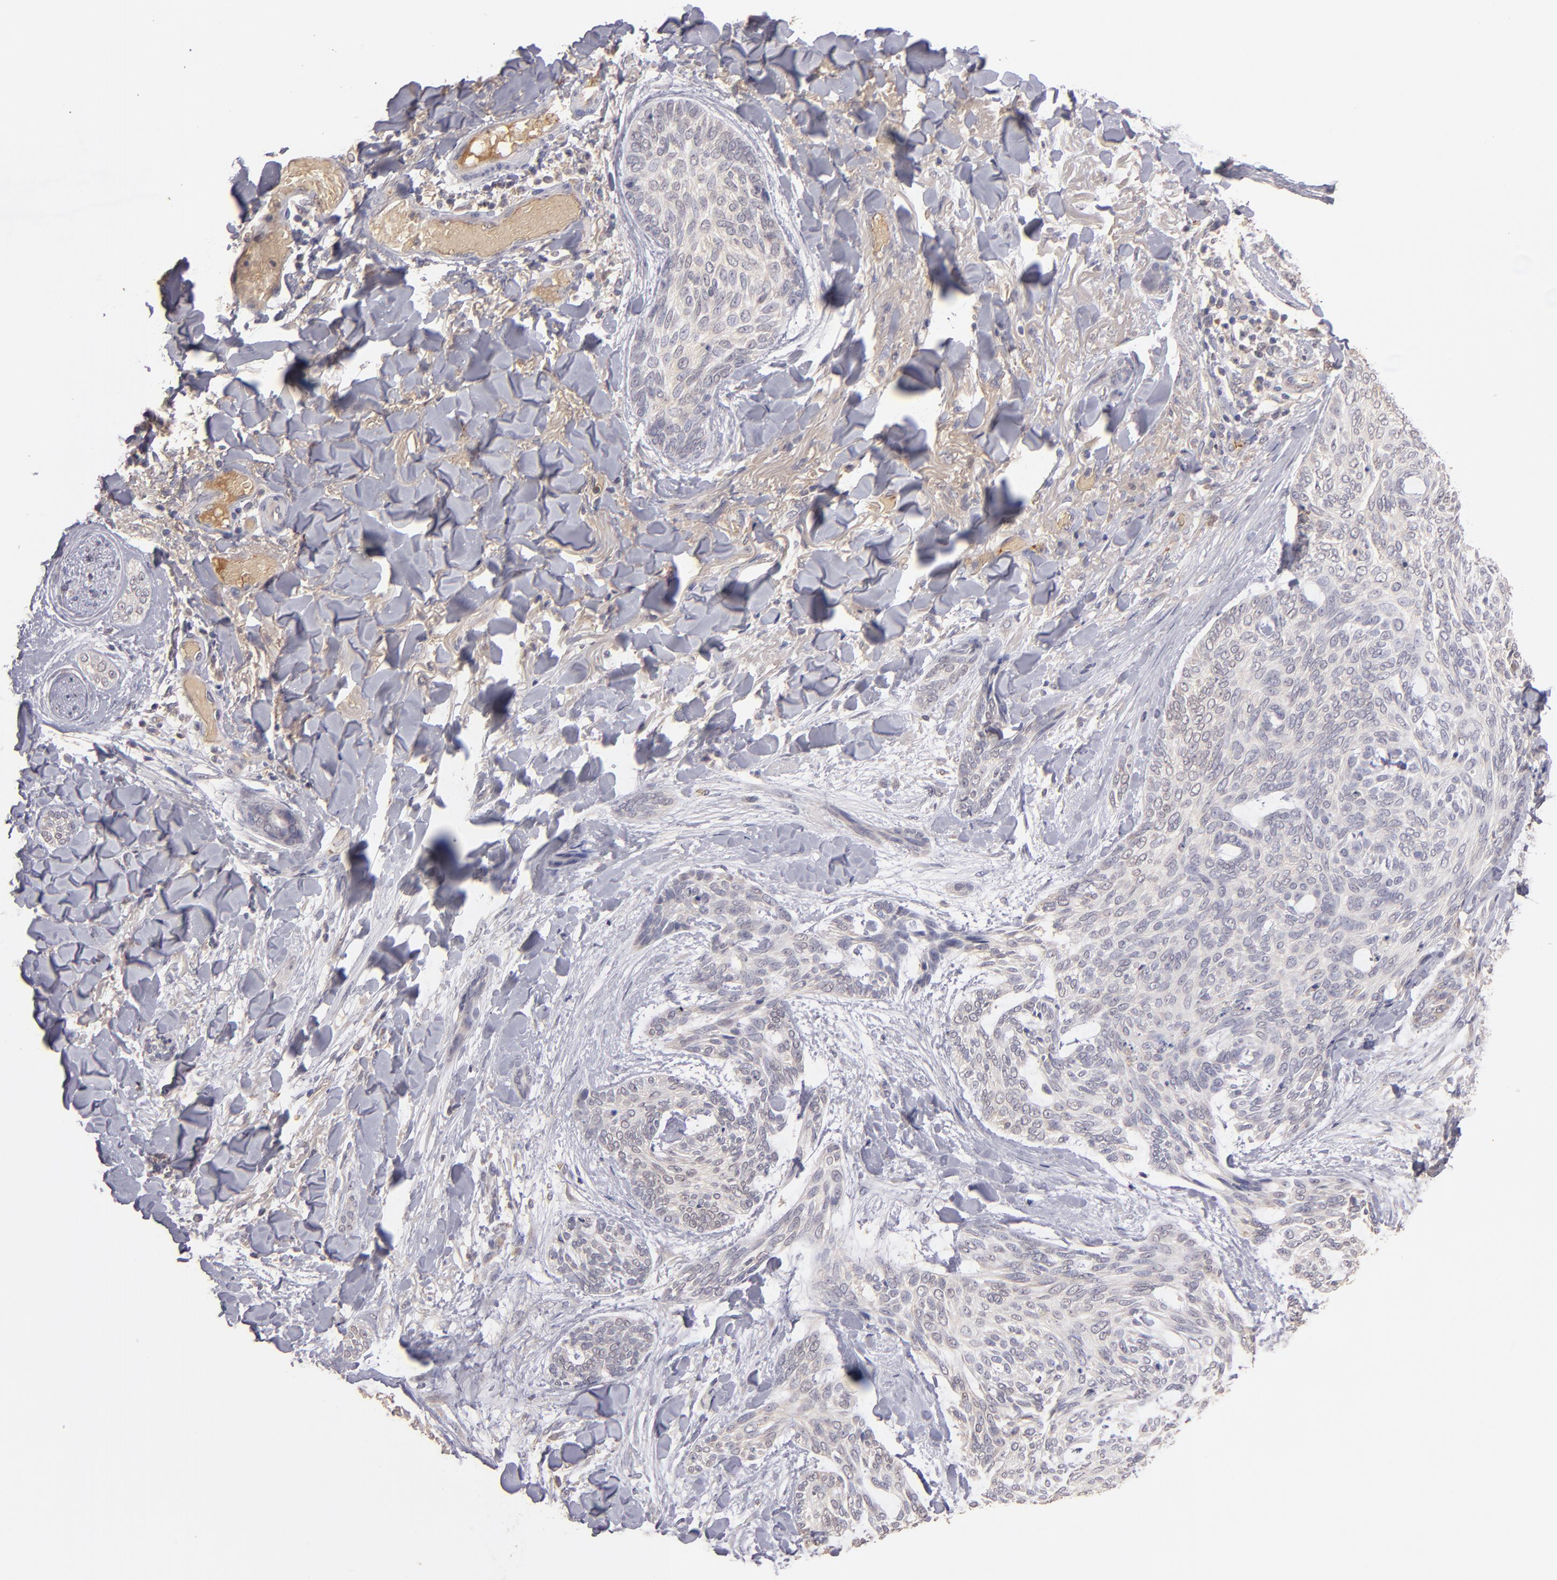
{"staining": {"intensity": "weak", "quantity": "25%-75%", "location": "cytoplasmic/membranous"}, "tissue": "skin cancer", "cell_type": "Tumor cells", "image_type": "cancer", "snomed": [{"axis": "morphology", "description": "Normal tissue, NOS"}, {"axis": "morphology", "description": "Basal cell carcinoma"}, {"axis": "topography", "description": "Skin"}], "caption": "Immunohistochemical staining of human skin basal cell carcinoma reveals low levels of weak cytoplasmic/membranous staining in about 25%-75% of tumor cells. The staining was performed using DAB to visualize the protein expression in brown, while the nuclei were stained in blue with hematoxylin (Magnification: 20x).", "gene": "SERPINC1", "patient": {"sex": "female", "age": 71}}